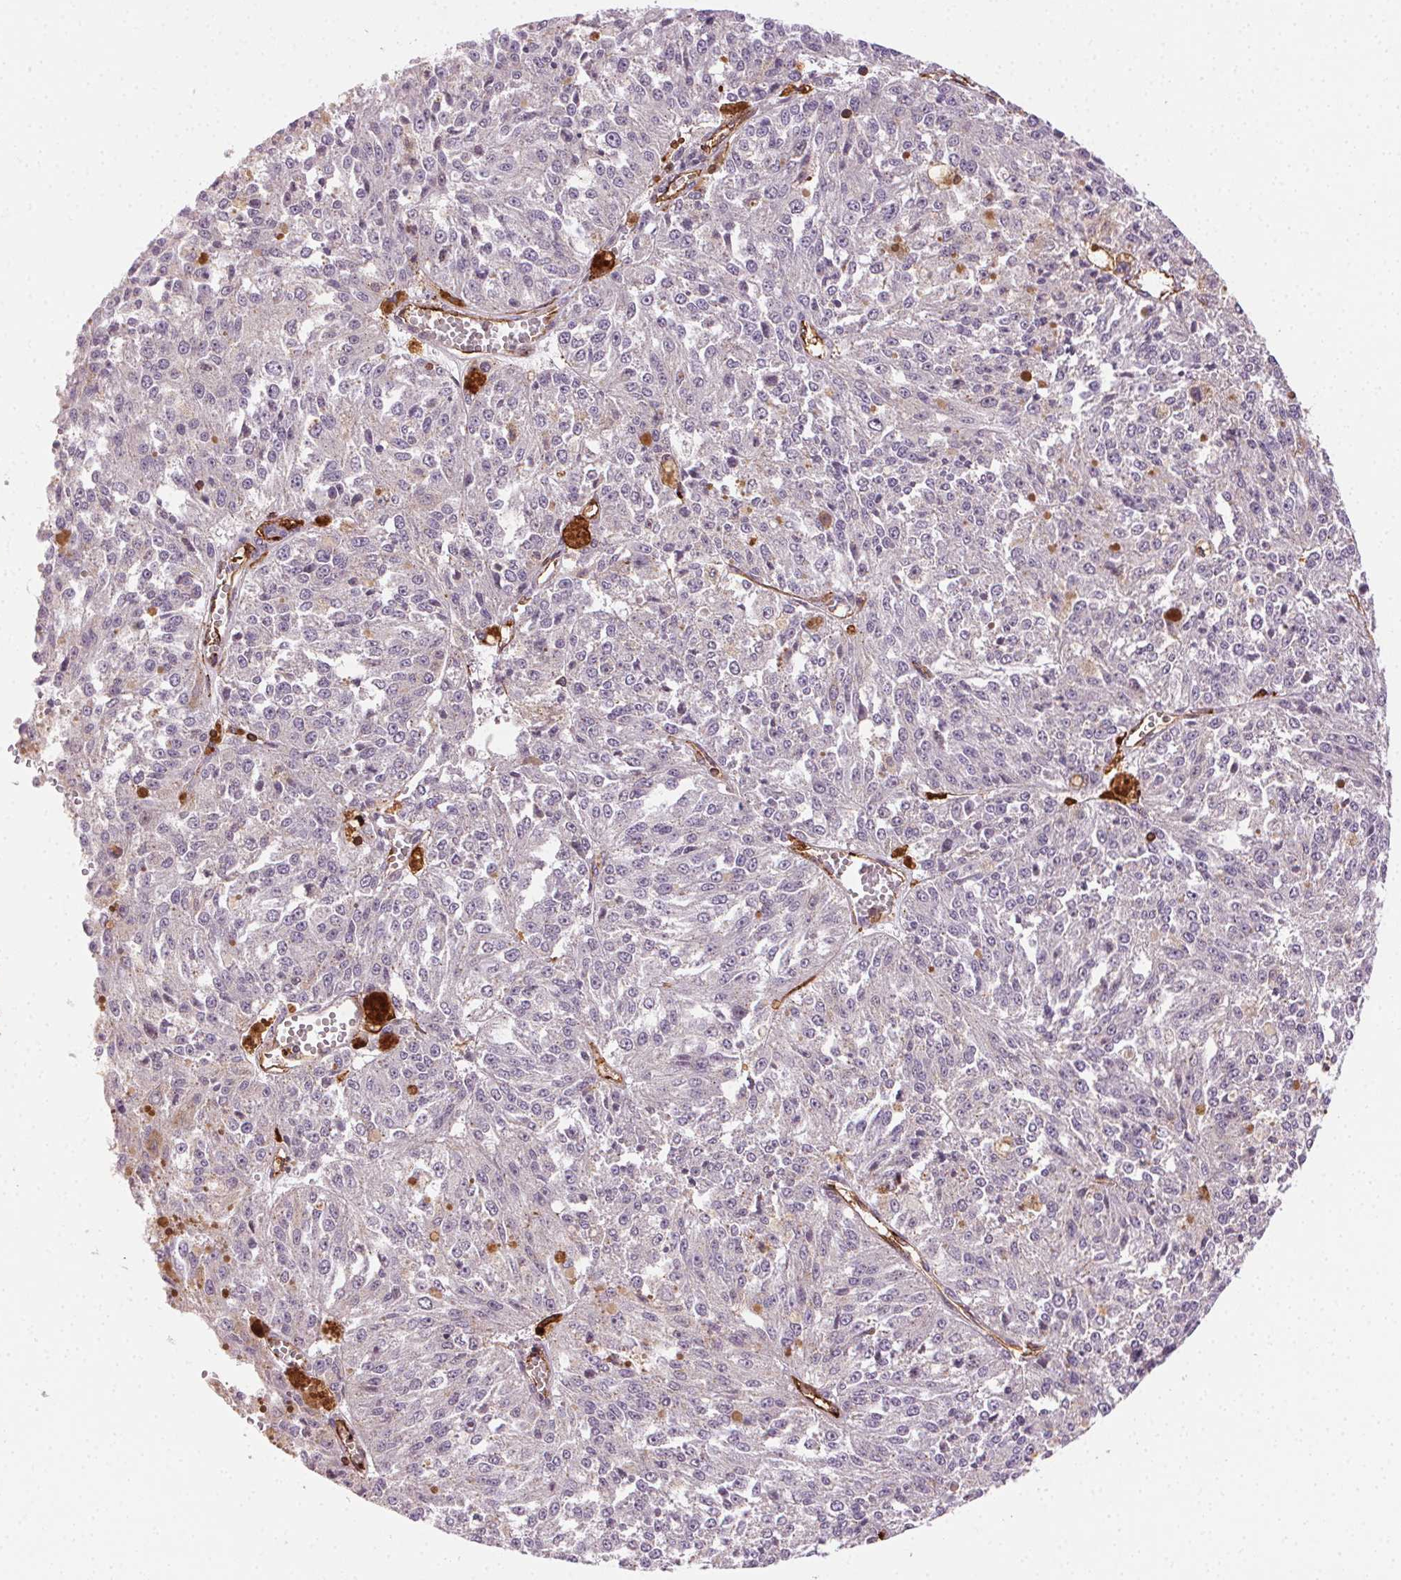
{"staining": {"intensity": "negative", "quantity": "none", "location": "none"}, "tissue": "melanoma", "cell_type": "Tumor cells", "image_type": "cancer", "snomed": [{"axis": "morphology", "description": "Malignant melanoma, Metastatic site"}, {"axis": "topography", "description": "Lymph node"}], "caption": "Malignant melanoma (metastatic site) was stained to show a protein in brown. There is no significant staining in tumor cells.", "gene": "RNASET2", "patient": {"sex": "female", "age": 64}}